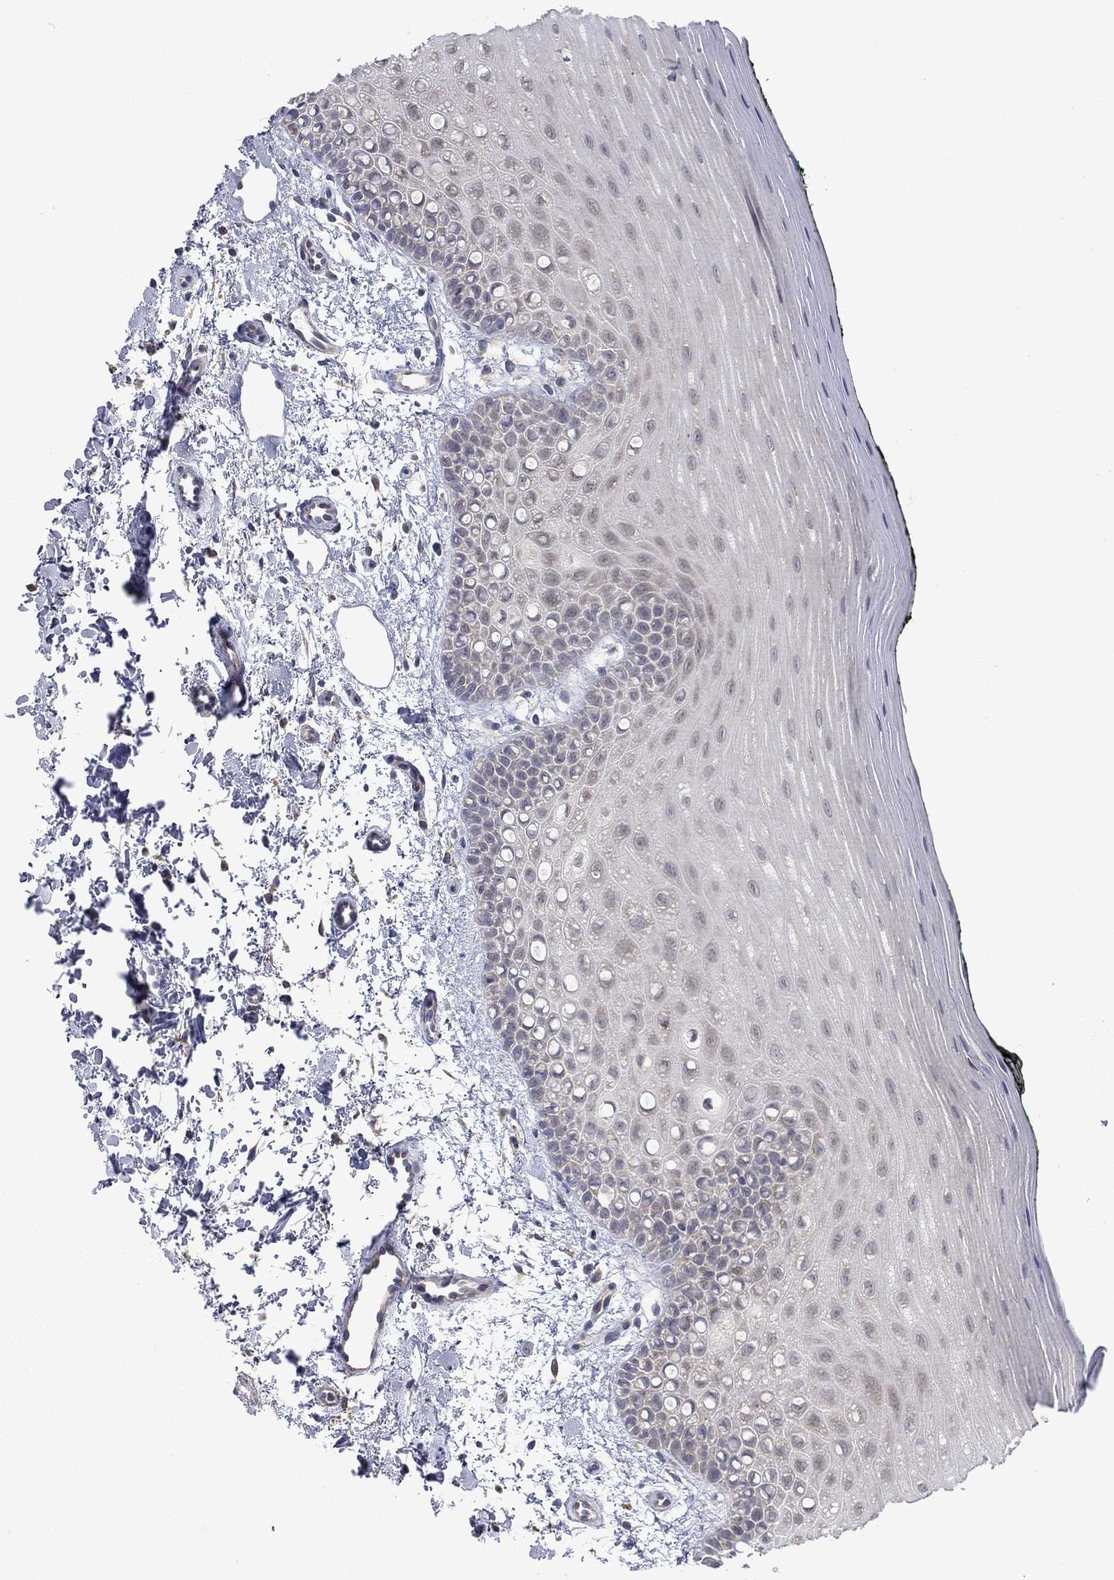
{"staining": {"intensity": "negative", "quantity": "none", "location": "none"}, "tissue": "oral mucosa", "cell_type": "Squamous epithelial cells", "image_type": "normal", "snomed": [{"axis": "morphology", "description": "Normal tissue, NOS"}, {"axis": "topography", "description": "Oral tissue"}], "caption": "There is no significant positivity in squamous epithelial cells of oral mucosa.", "gene": "FURIN", "patient": {"sex": "female", "age": 78}}